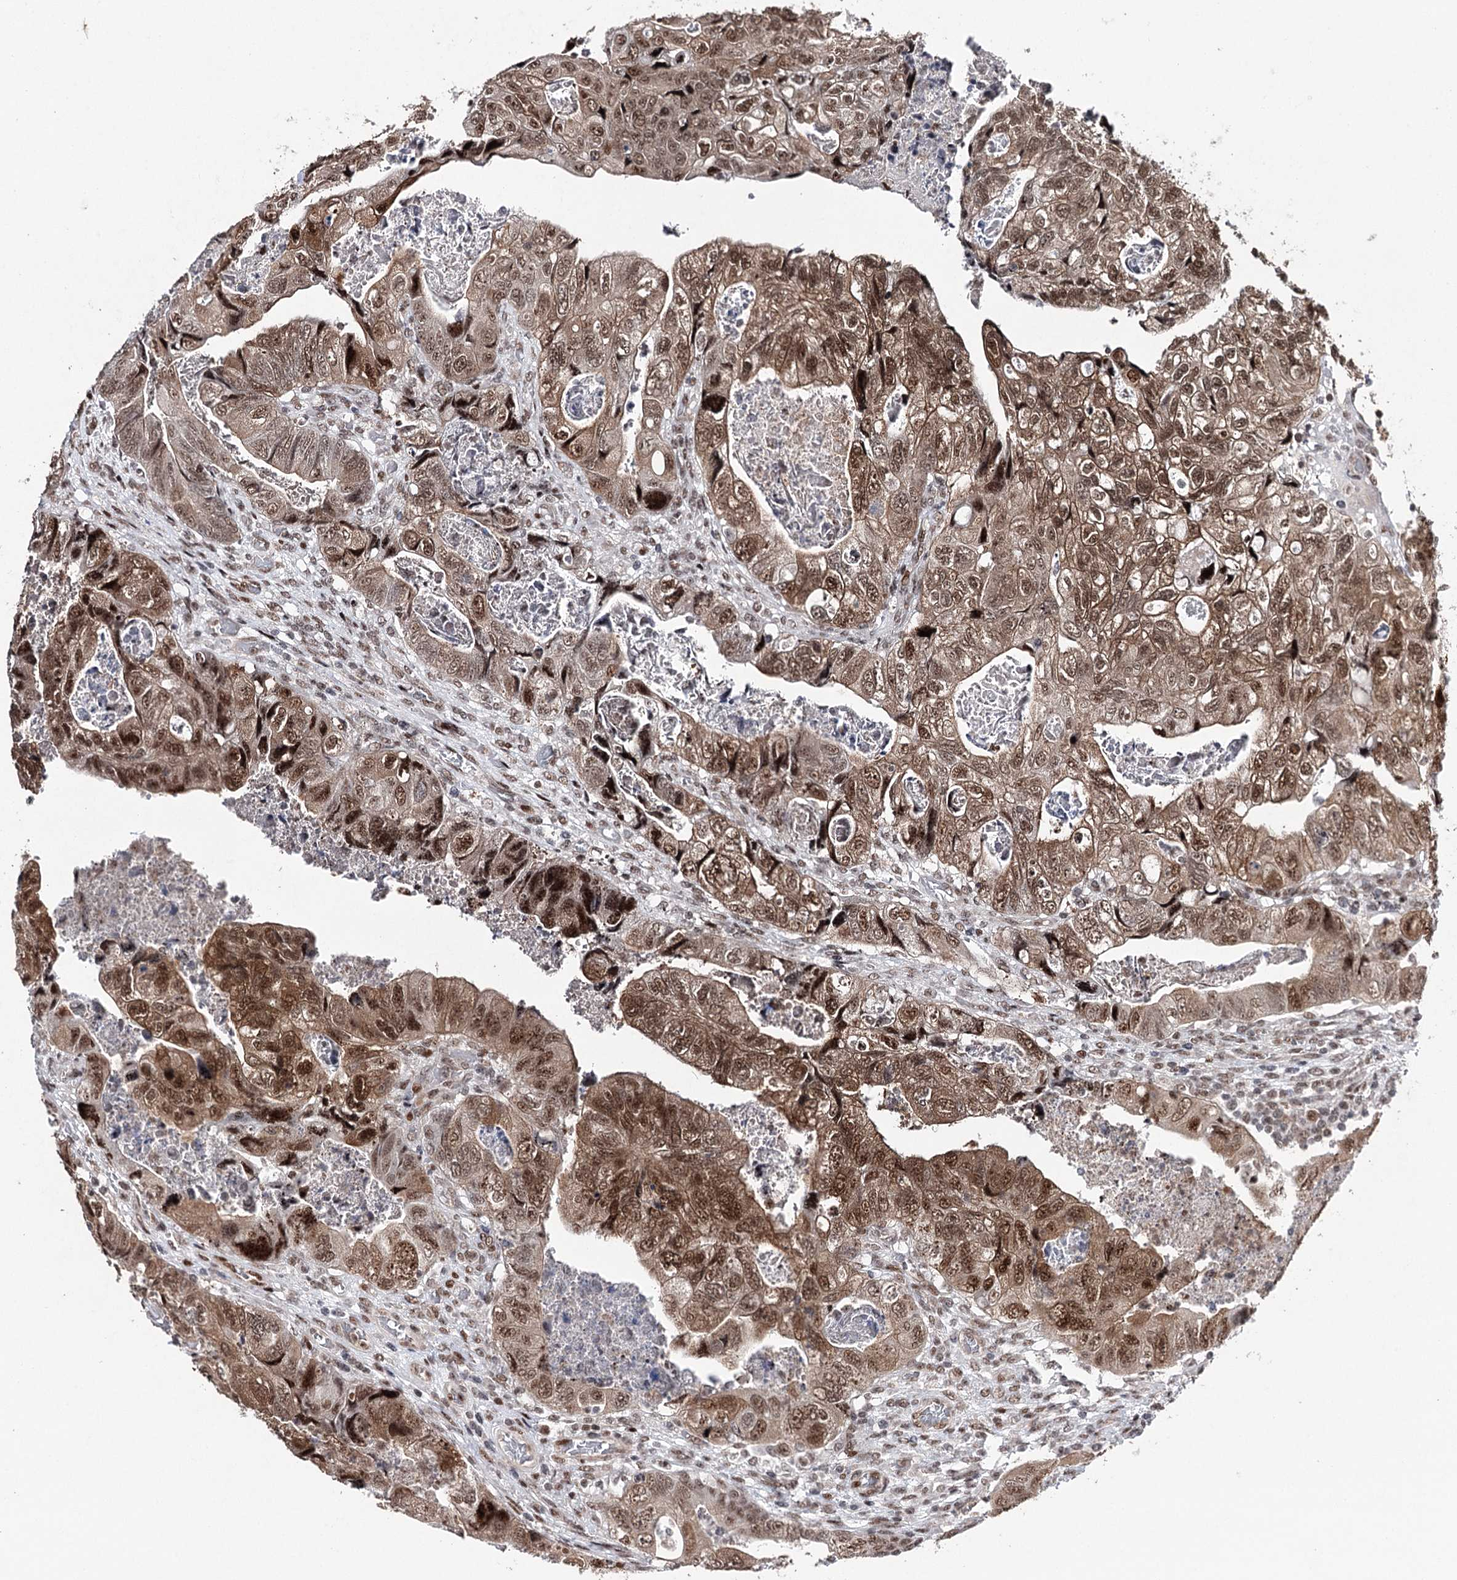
{"staining": {"intensity": "moderate", "quantity": ">75%", "location": "cytoplasmic/membranous,nuclear"}, "tissue": "colorectal cancer", "cell_type": "Tumor cells", "image_type": "cancer", "snomed": [{"axis": "morphology", "description": "Adenocarcinoma, NOS"}, {"axis": "topography", "description": "Rectum"}], "caption": "Tumor cells exhibit medium levels of moderate cytoplasmic/membranous and nuclear staining in about >75% of cells in human adenocarcinoma (colorectal).", "gene": "PDCD4", "patient": {"sex": "male", "age": 63}}